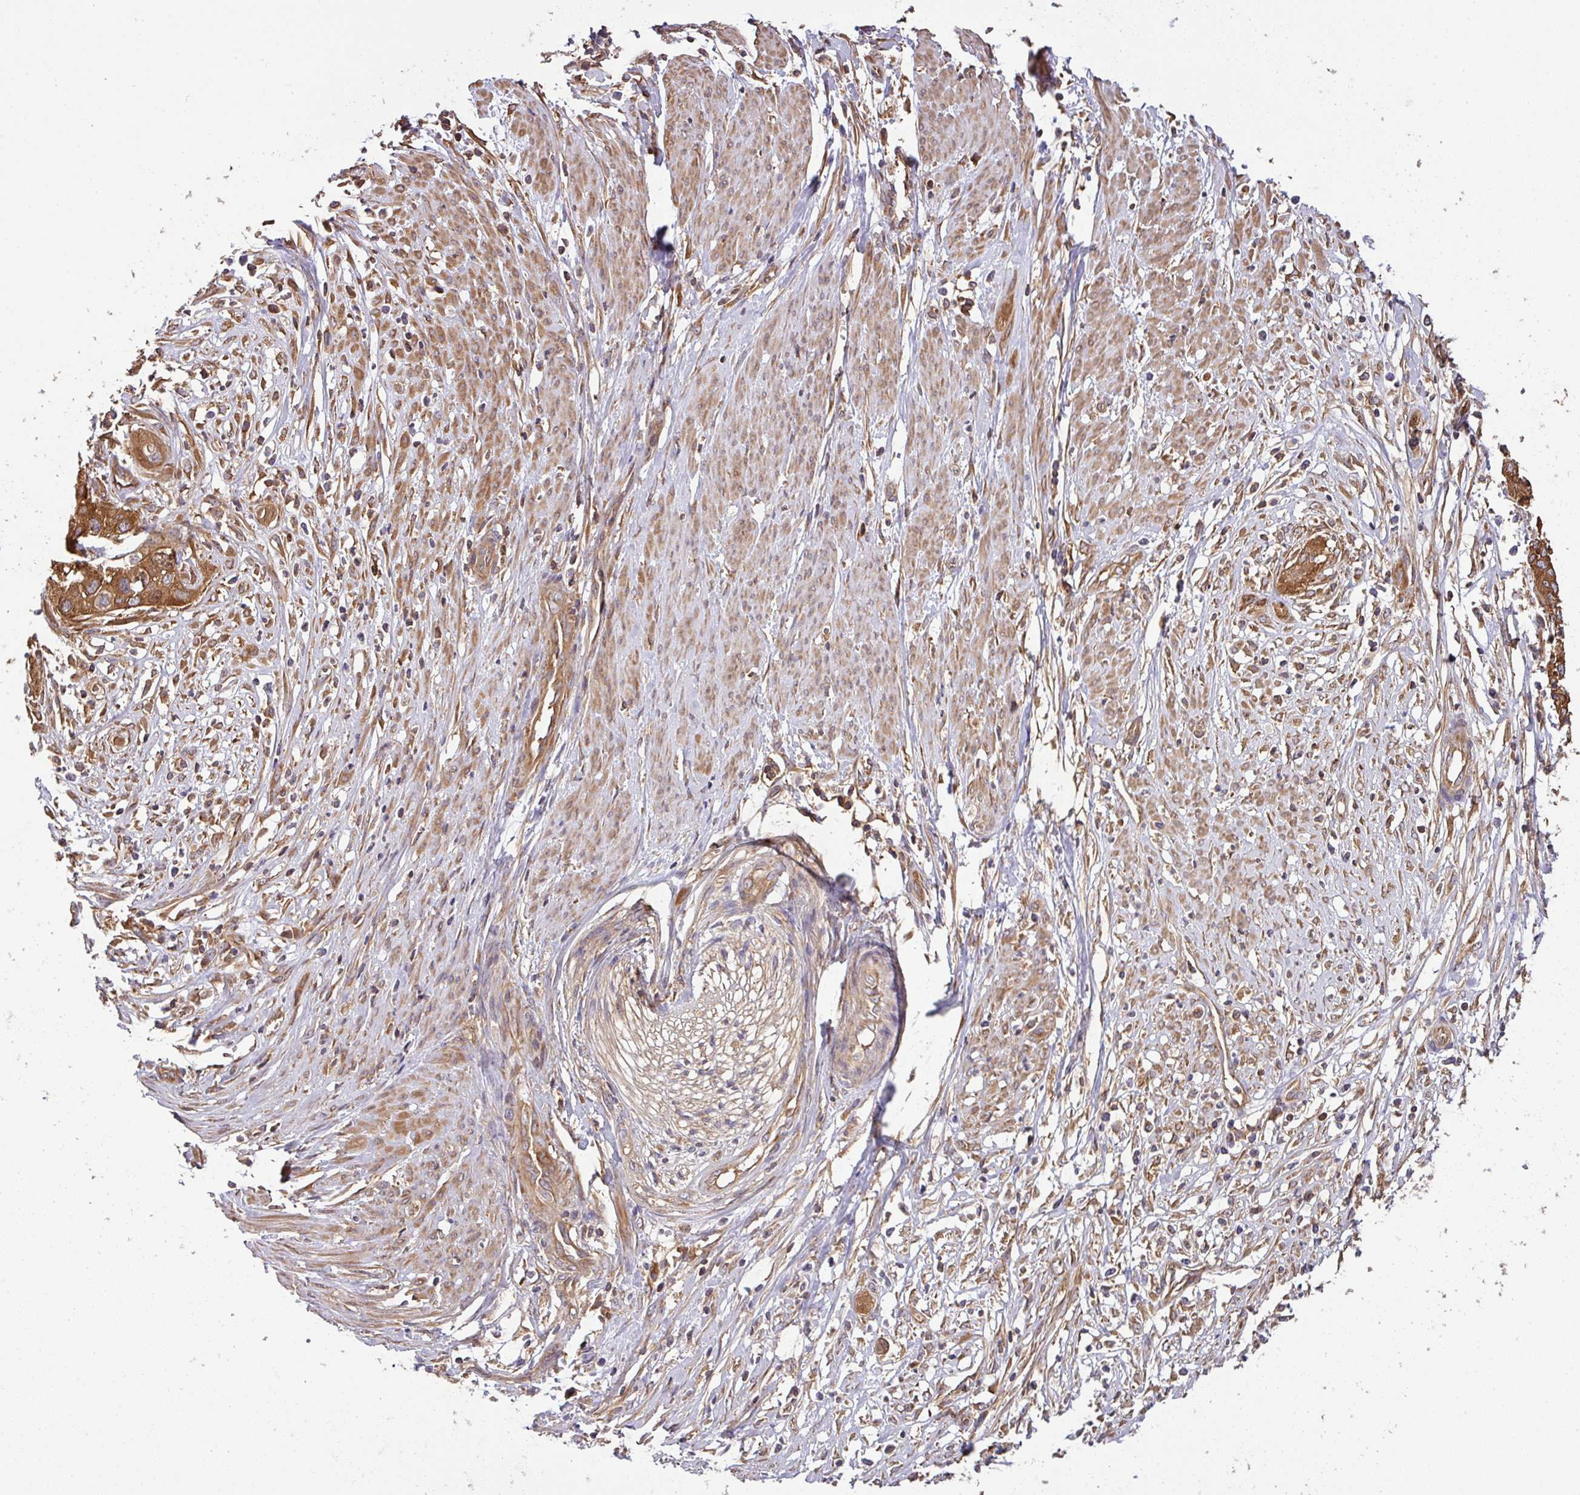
{"staining": {"intensity": "moderate", "quantity": ">75%", "location": "cytoplasmic/membranous"}, "tissue": "cervical cancer", "cell_type": "Tumor cells", "image_type": "cancer", "snomed": [{"axis": "morphology", "description": "Squamous cell carcinoma, NOS"}, {"axis": "topography", "description": "Cervix"}], "caption": "Immunohistochemical staining of human cervical squamous cell carcinoma demonstrates moderate cytoplasmic/membranous protein positivity in about >75% of tumor cells.", "gene": "GSPT1", "patient": {"sex": "female", "age": 34}}